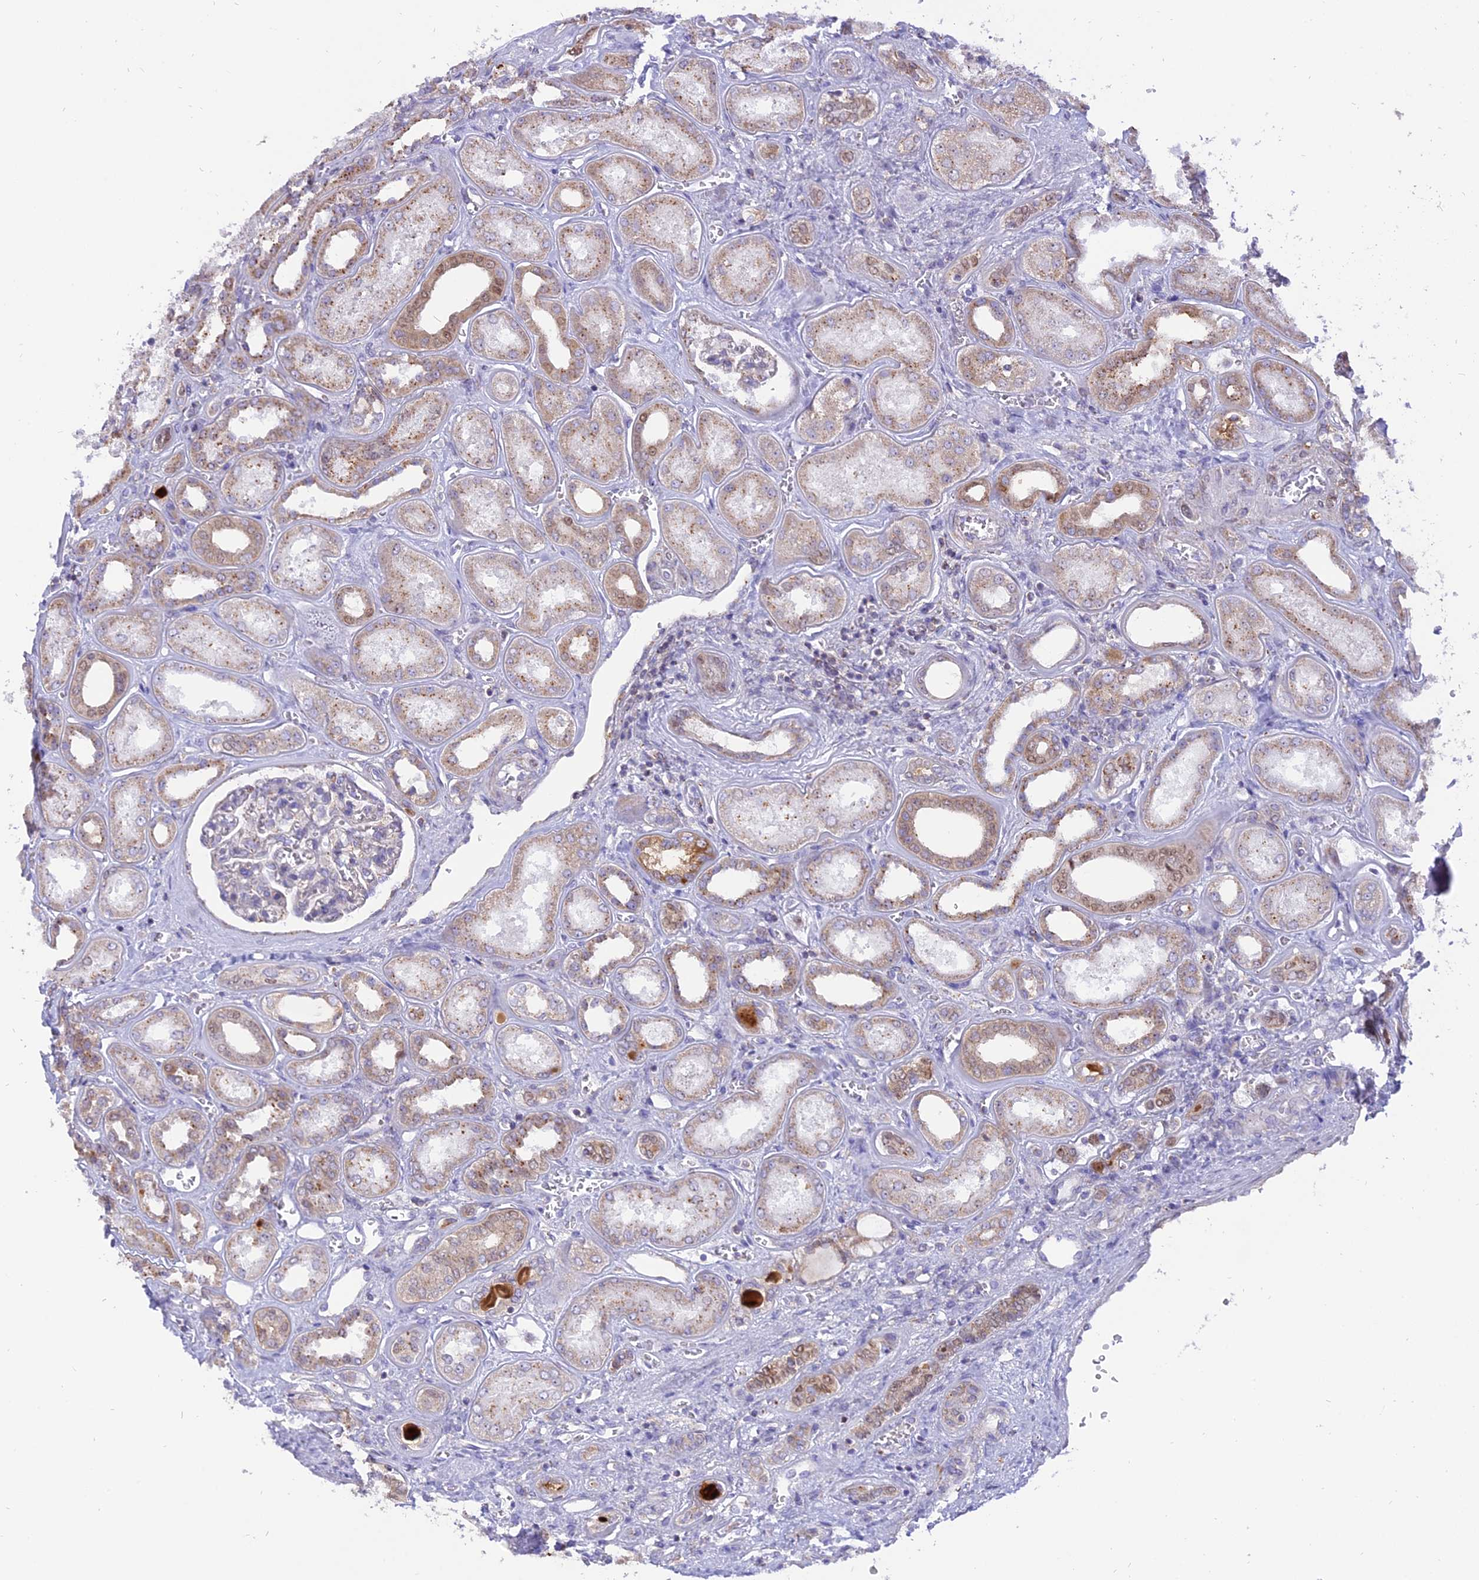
{"staining": {"intensity": "negative", "quantity": "none", "location": "none"}, "tissue": "kidney", "cell_type": "Cells in glomeruli", "image_type": "normal", "snomed": [{"axis": "morphology", "description": "Normal tissue, NOS"}, {"axis": "morphology", "description": "Adenocarcinoma, NOS"}, {"axis": "topography", "description": "Kidney"}], "caption": "This is an immunohistochemistry (IHC) histopathology image of unremarkable human kidney. There is no positivity in cells in glomeruli.", "gene": "CENPV", "patient": {"sex": "female", "age": 68}}